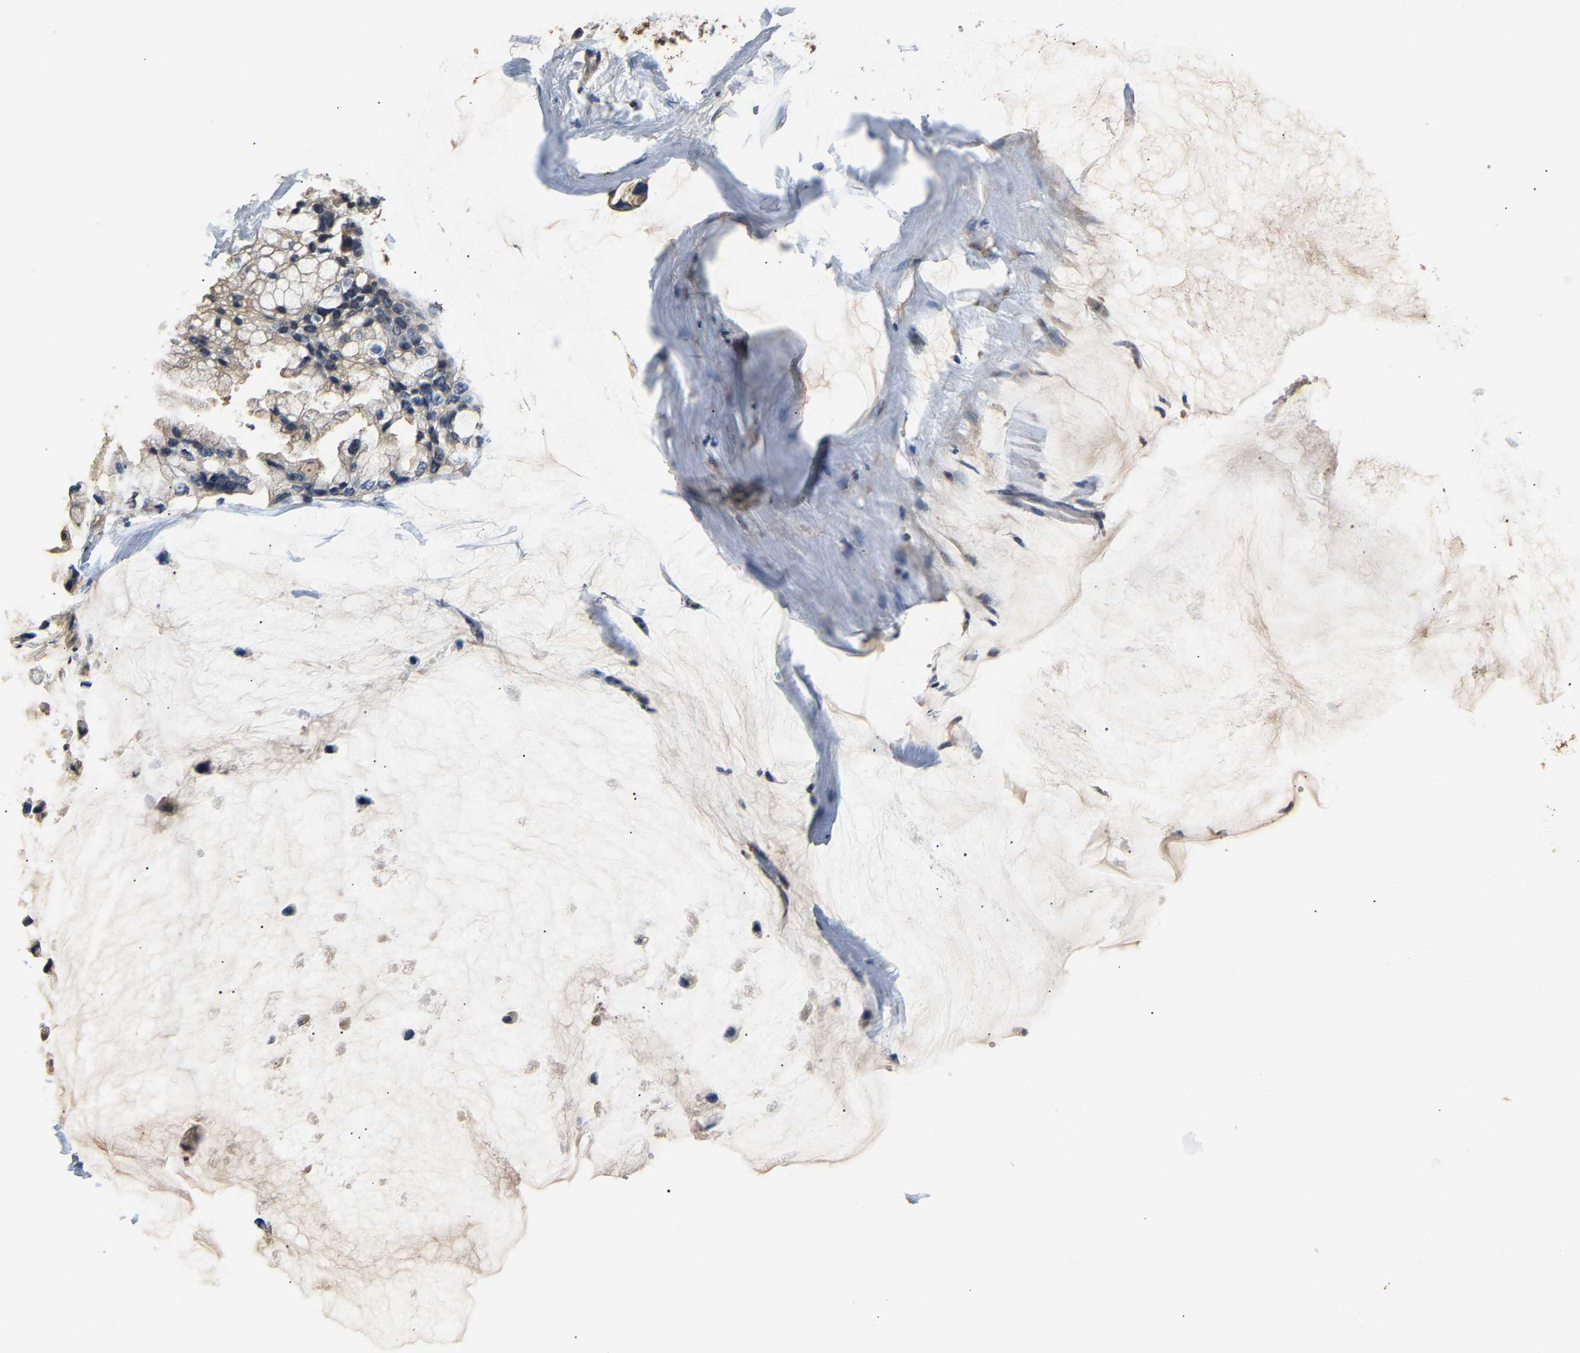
{"staining": {"intensity": "weak", "quantity": ">75%", "location": "cytoplasmic/membranous"}, "tissue": "ovarian cancer", "cell_type": "Tumor cells", "image_type": "cancer", "snomed": [{"axis": "morphology", "description": "Cystadenocarcinoma, mucinous, NOS"}, {"axis": "topography", "description": "Ovary"}], "caption": "DAB (3,3'-diaminobenzidine) immunohistochemical staining of mucinous cystadenocarcinoma (ovarian) displays weak cytoplasmic/membranous protein positivity in approximately >75% of tumor cells.", "gene": "GPI", "patient": {"sex": "female", "age": 39}}